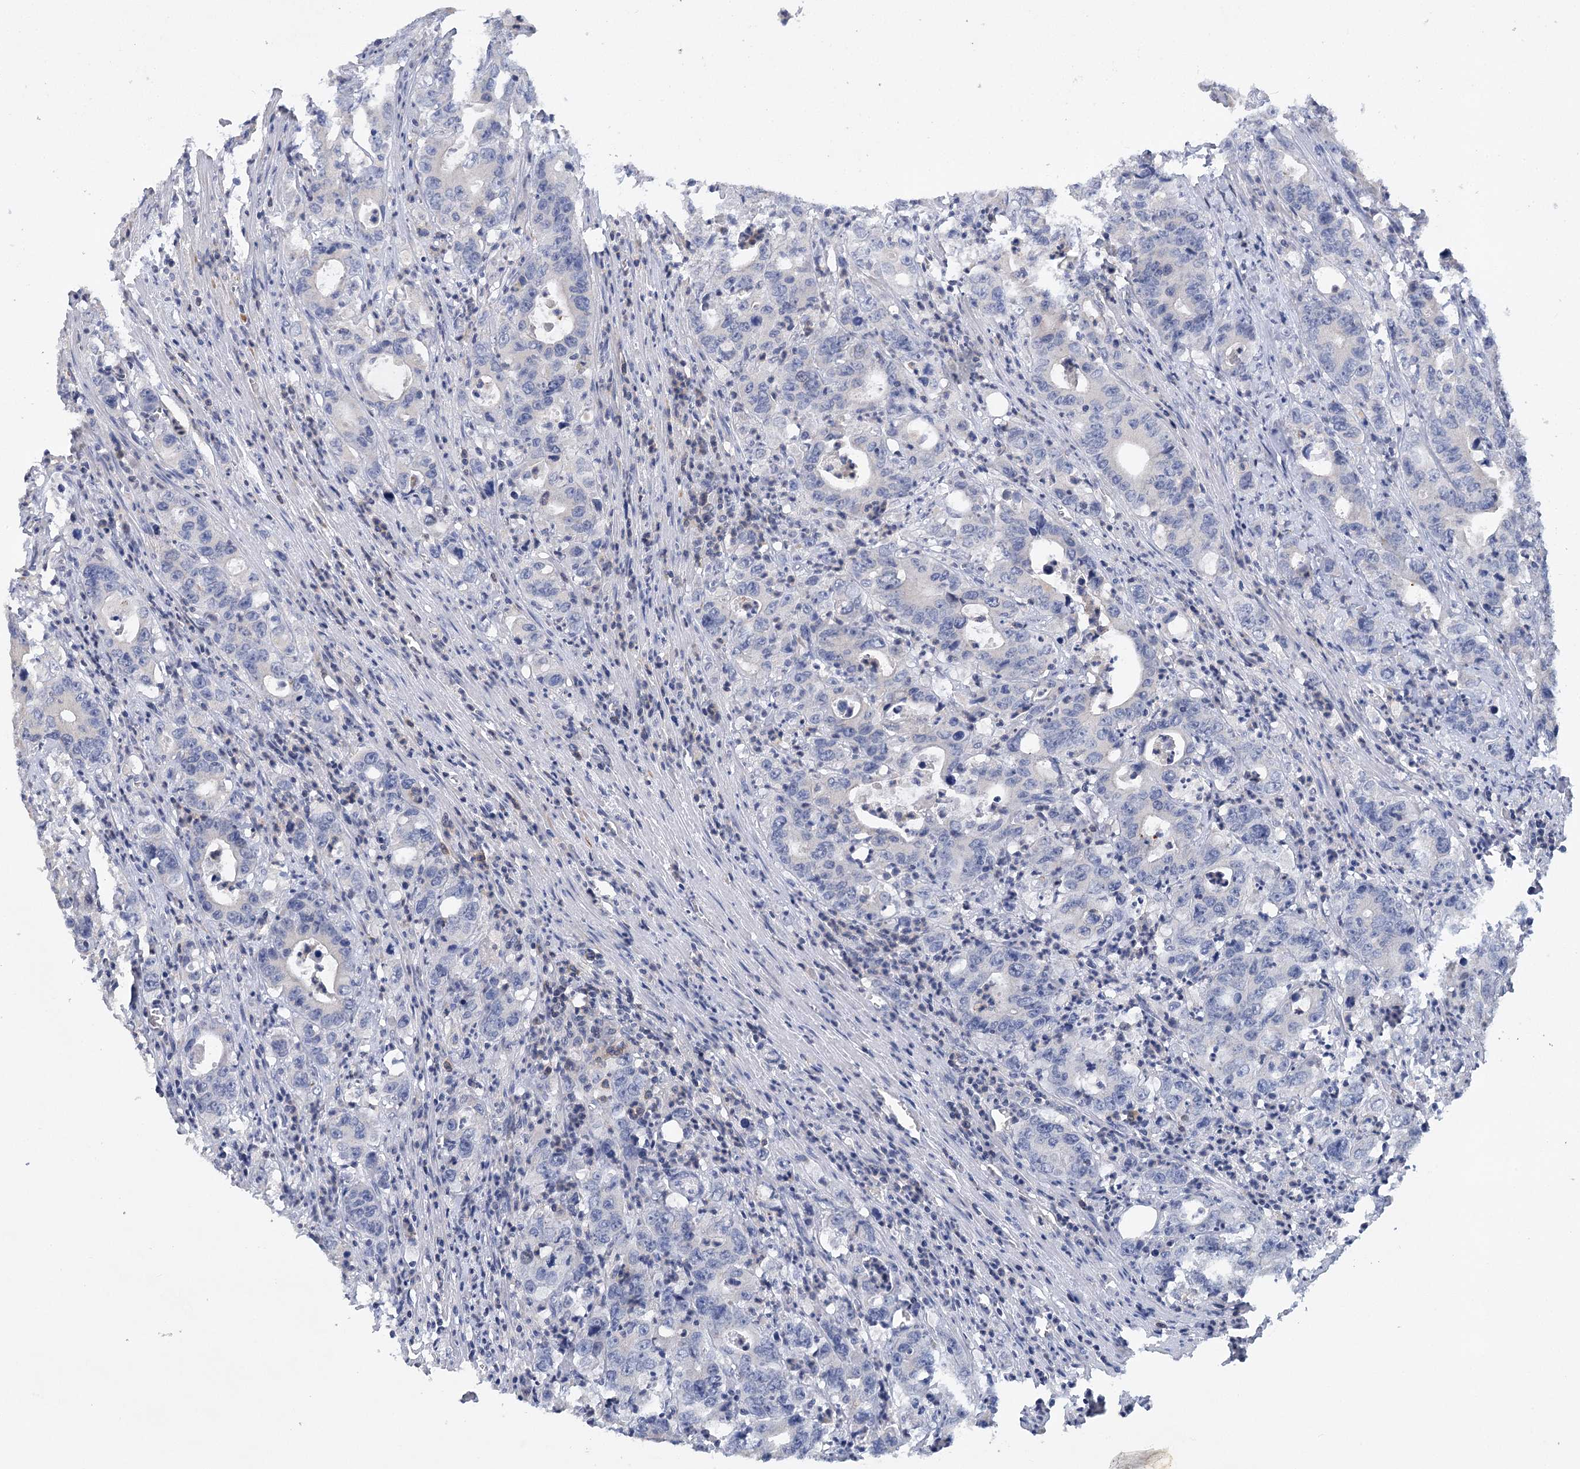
{"staining": {"intensity": "negative", "quantity": "none", "location": "none"}, "tissue": "colorectal cancer", "cell_type": "Tumor cells", "image_type": "cancer", "snomed": [{"axis": "morphology", "description": "Adenocarcinoma, NOS"}, {"axis": "topography", "description": "Colon"}], "caption": "The micrograph displays no staining of tumor cells in colorectal cancer (adenocarcinoma). Nuclei are stained in blue.", "gene": "TRAF3IP1", "patient": {"sex": "female", "age": 75}}